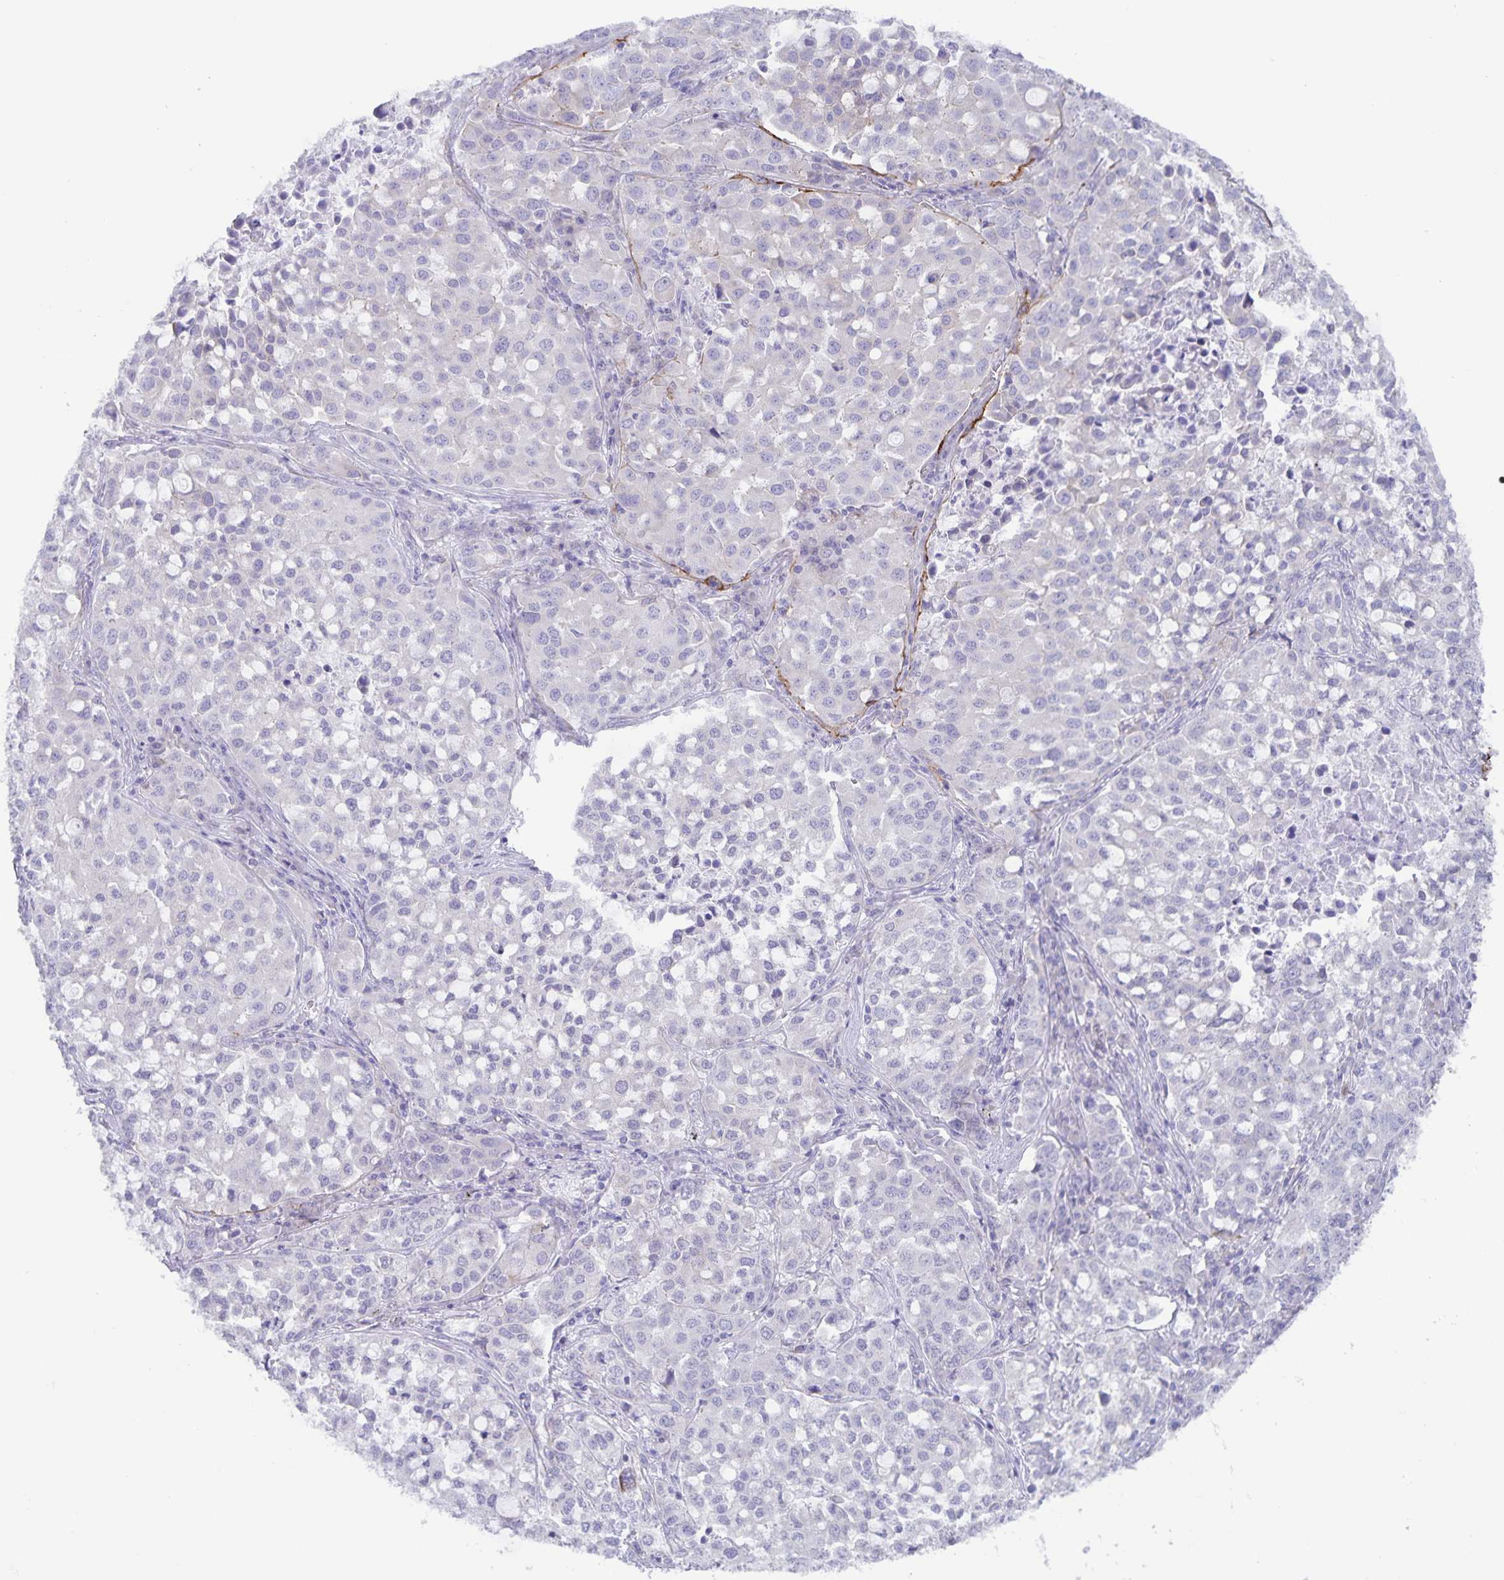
{"staining": {"intensity": "negative", "quantity": "none", "location": "none"}, "tissue": "lung cancer", "cell_type": "Tumor cells", "image_type": "cancer", "snomed": [{"axis": "morphology", "description": "Adenocarcinoma, NOS"}, {"axis": "morphology", "description": "Adenocarcinoma, metastatic, NOS"}, {"axis": "topography", "description": "Lymph node"}, {"axis": "topography", "description": "Lung"}], "caption": "DAB immunohistochemical staining of lung cancer (adenocarcinoma) demonstrates no significant expression in tumor cells. (Stains: DAB (3,3'-diaminobenzidine) IHC with hematoxylin counter stain, Microscopy: brightfield microscopy at high magnification).", "gene": "AQP4", "patient": {"sex": "female", "age": 65}}